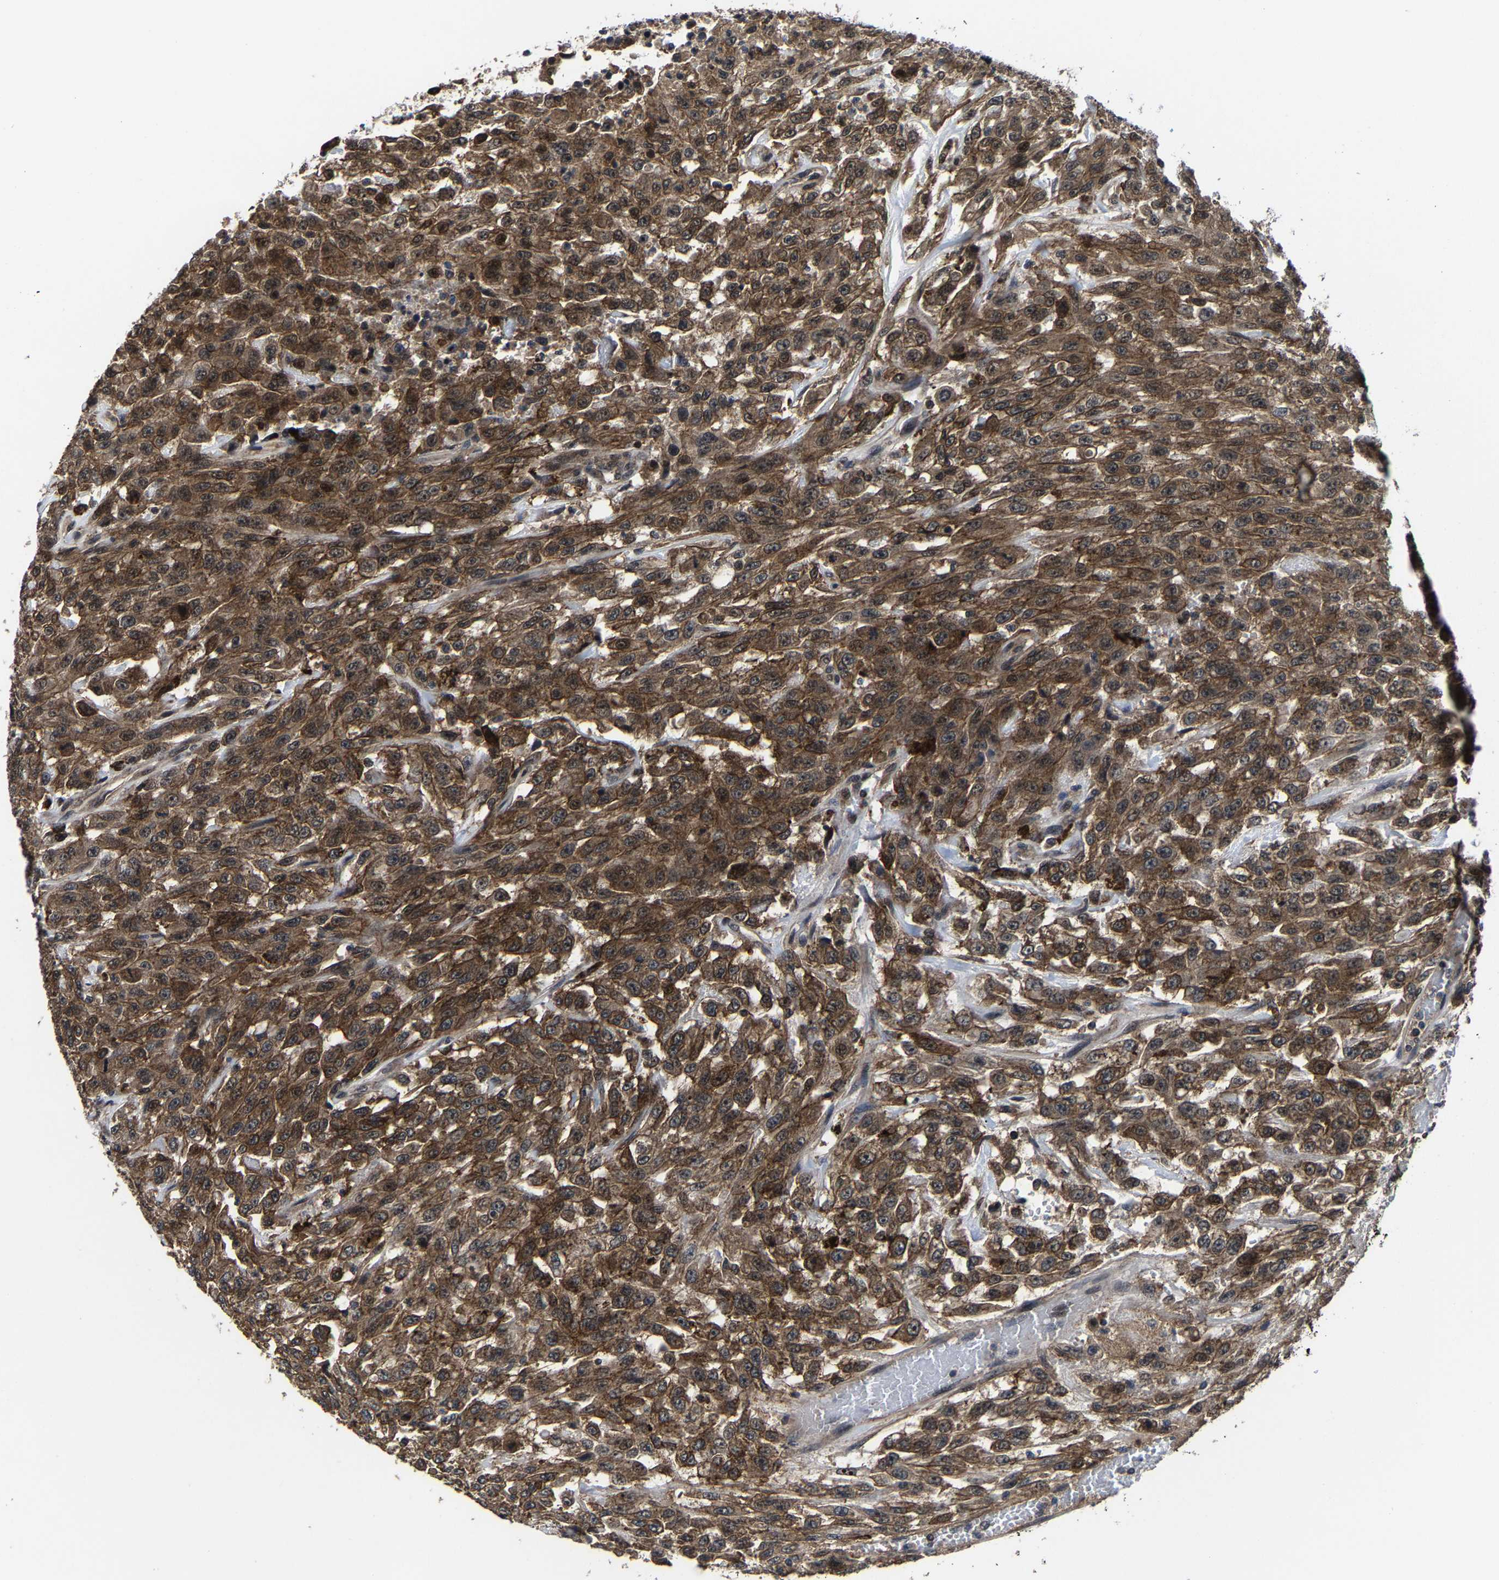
{"staining": {"intensity": "moderate", "quantity": ">75%", "location": "cytoplasmic/membranous"}, "tissue": "urothelial cancer", "cell_type": "Tumor cells", "image_type": "cancer", "snomed": [{"axis": "morphology", "description": "Urothelial carcinoma, High grade"}, {"axis": "topography", "description": "Urinary bladder"}], "caption": "Protein expression by immunohistochemistry (IHC) displays moderate cytoplasmic/membranous expression in approximately >75% of tumor cells in urothelial cancer. (brown staining indicates protein expression, while blue staining denotes nuclei).", "gene": "ZCCHC7", "patient": {"sex": "male", "age": 46}}